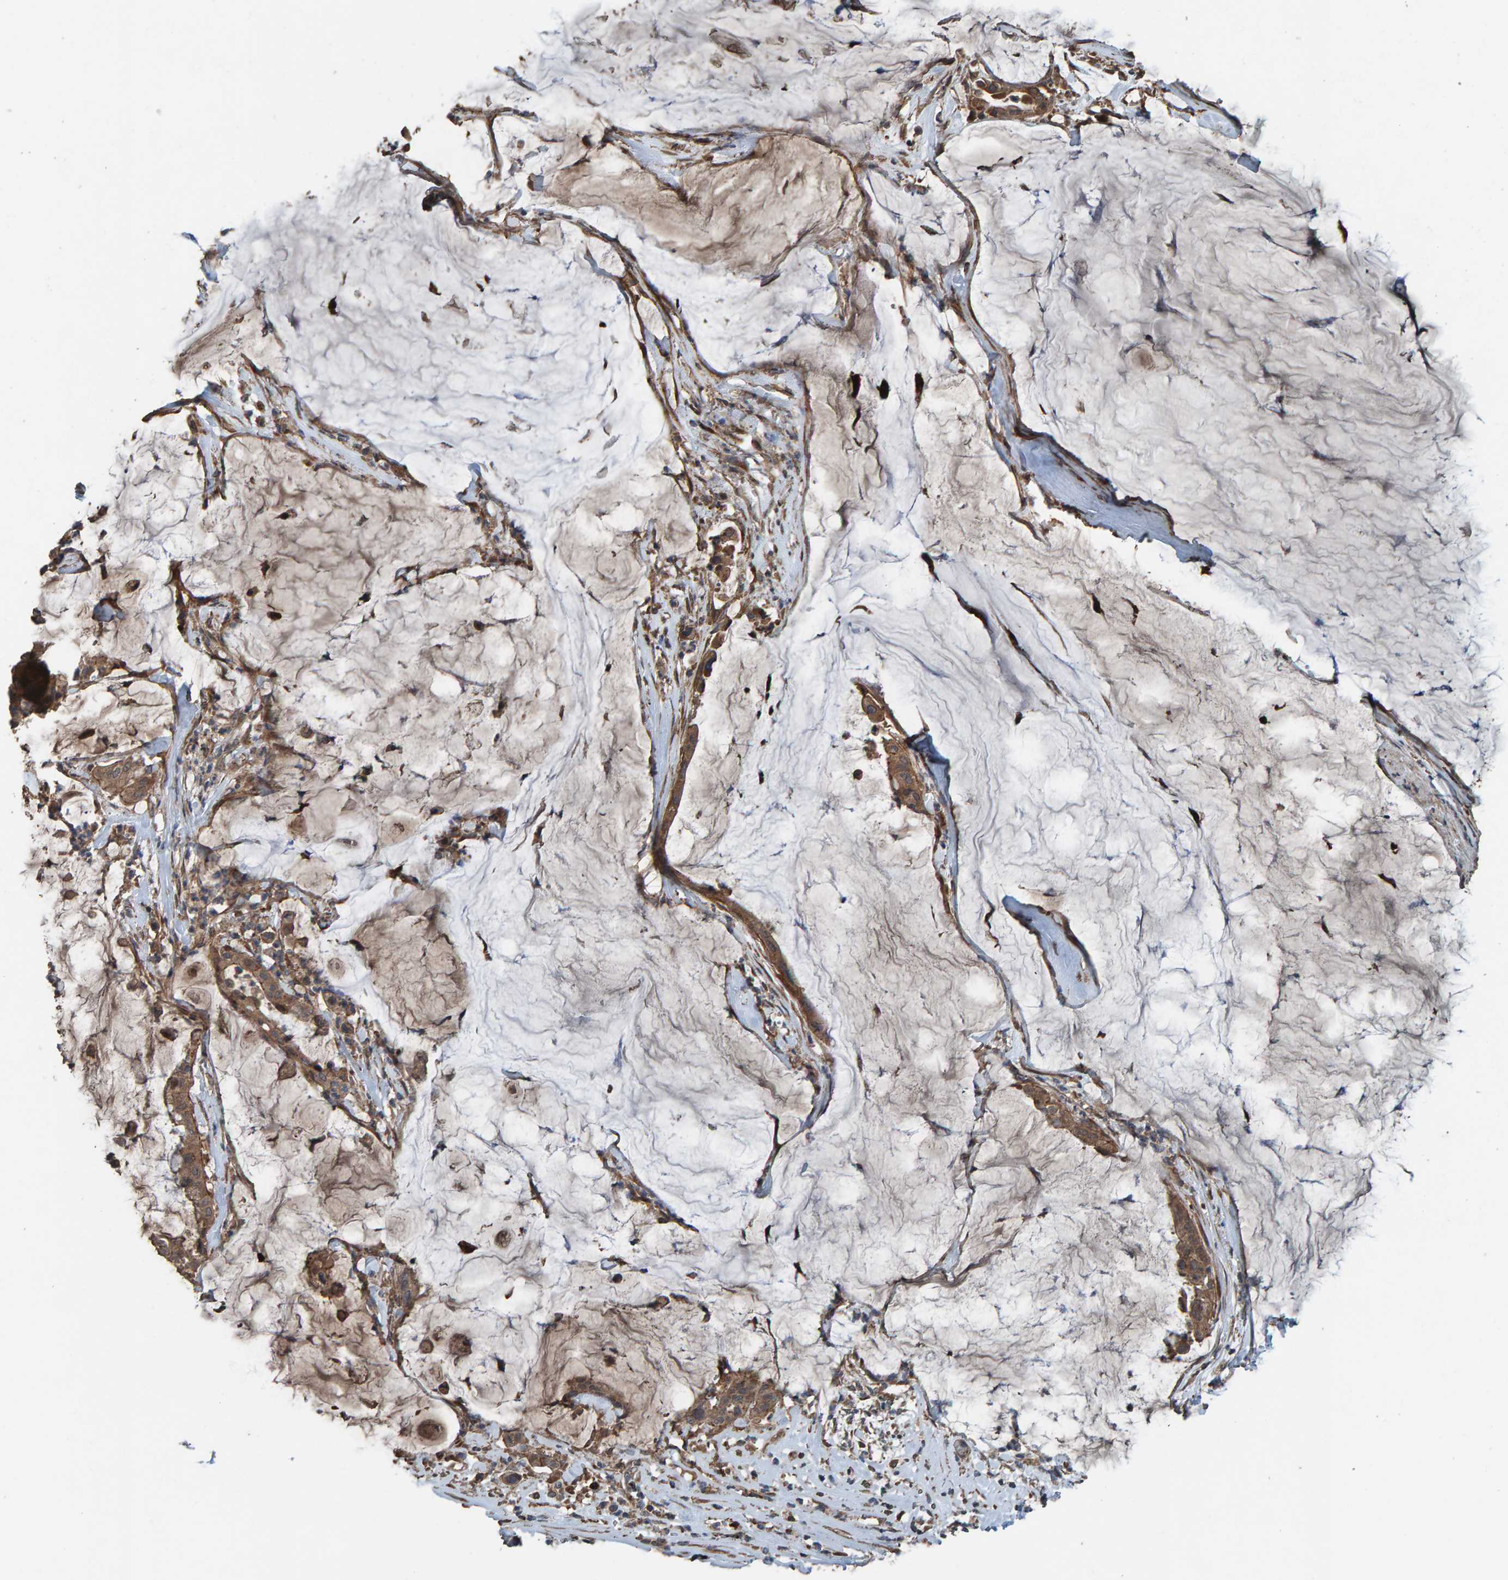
{"staining": {"intensity": "moderate", "quantity": ">75%", "location": "cytoplasmic/membranous"}, "tissue": "pancreatic cancer", "cell_type": "Tumor cells", "image_type": "cancer", "snomed": [{"axis": "morphology", "description": "Adenocarcinoma, NOS"}, {"axis": "topography", "description": "Pancreas"}], "caption": "This micrograph reveals pancreatic cancer stained with IHC to label a protein in brown. The cytoplasmic/membranous of tumor cells show moderate positivity for the protein. Nuclei are counter-stained blue.", "gene": "DUS1L", "patient": {"sex": "male", "age": 41}}